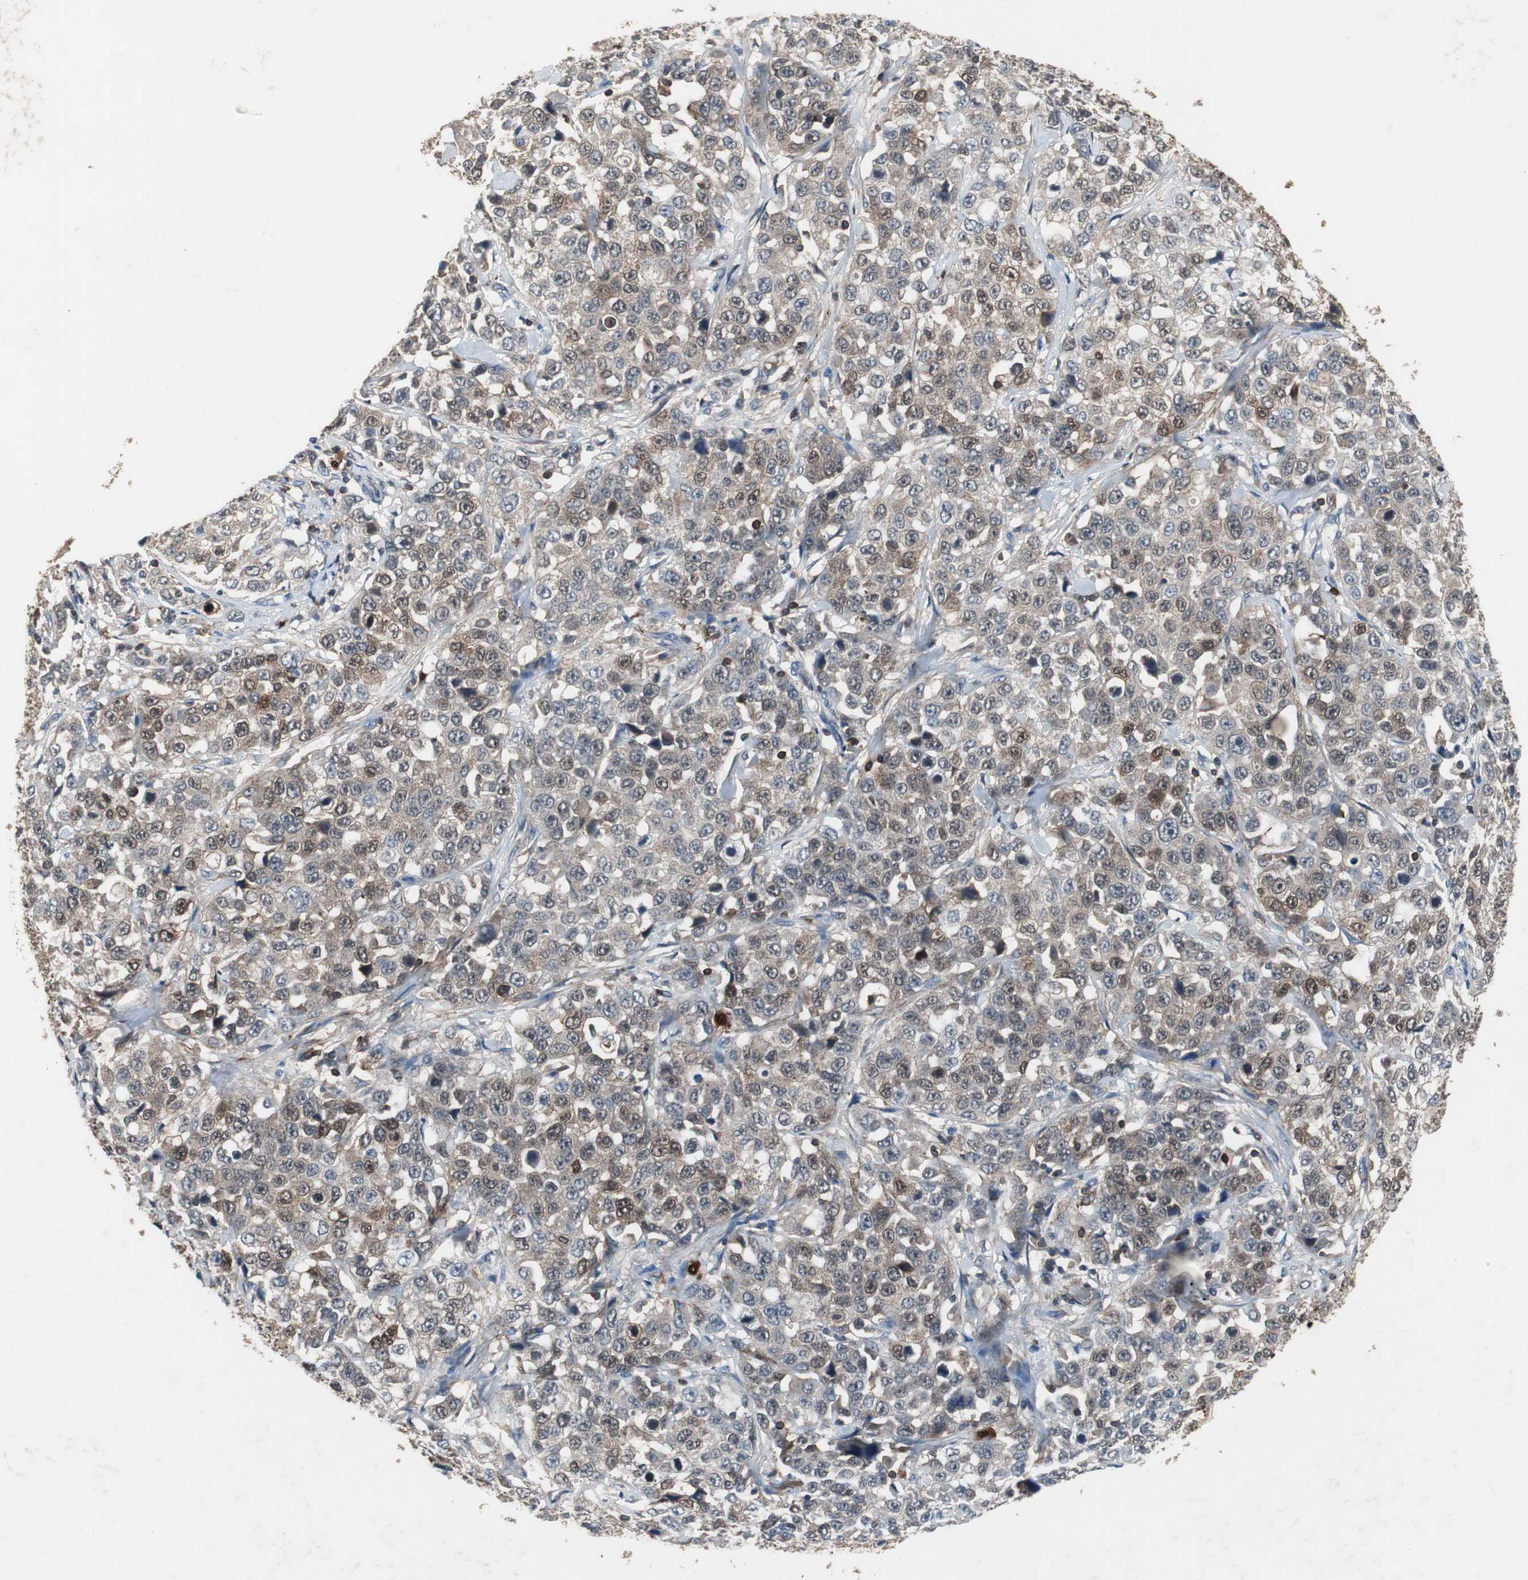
{"staining": {"intensity": "weak", "quantity": "25%-75%", "location": "cytoplasmic/membranous,nuclear"}, "tissue": "stomach cancer", "cell_type": "Tumor cells", "image_type": "cancer", "snomed": [{"axis": "morphology", "description": "Normal tissue, NOS"}, {"axis": "morphology", "description": "Adenocarcinoma, NOS"}, {"axis": "topography", "description": "Stomach"}], "caption": "Weak cytoplasmic/membranous and nuclear protein expression is identified in approximately 25%-75% of tumor cells in stomach adenocarcinoma.", "gene": "CALB2", "patient": {"sex": "male", "age": 48}}